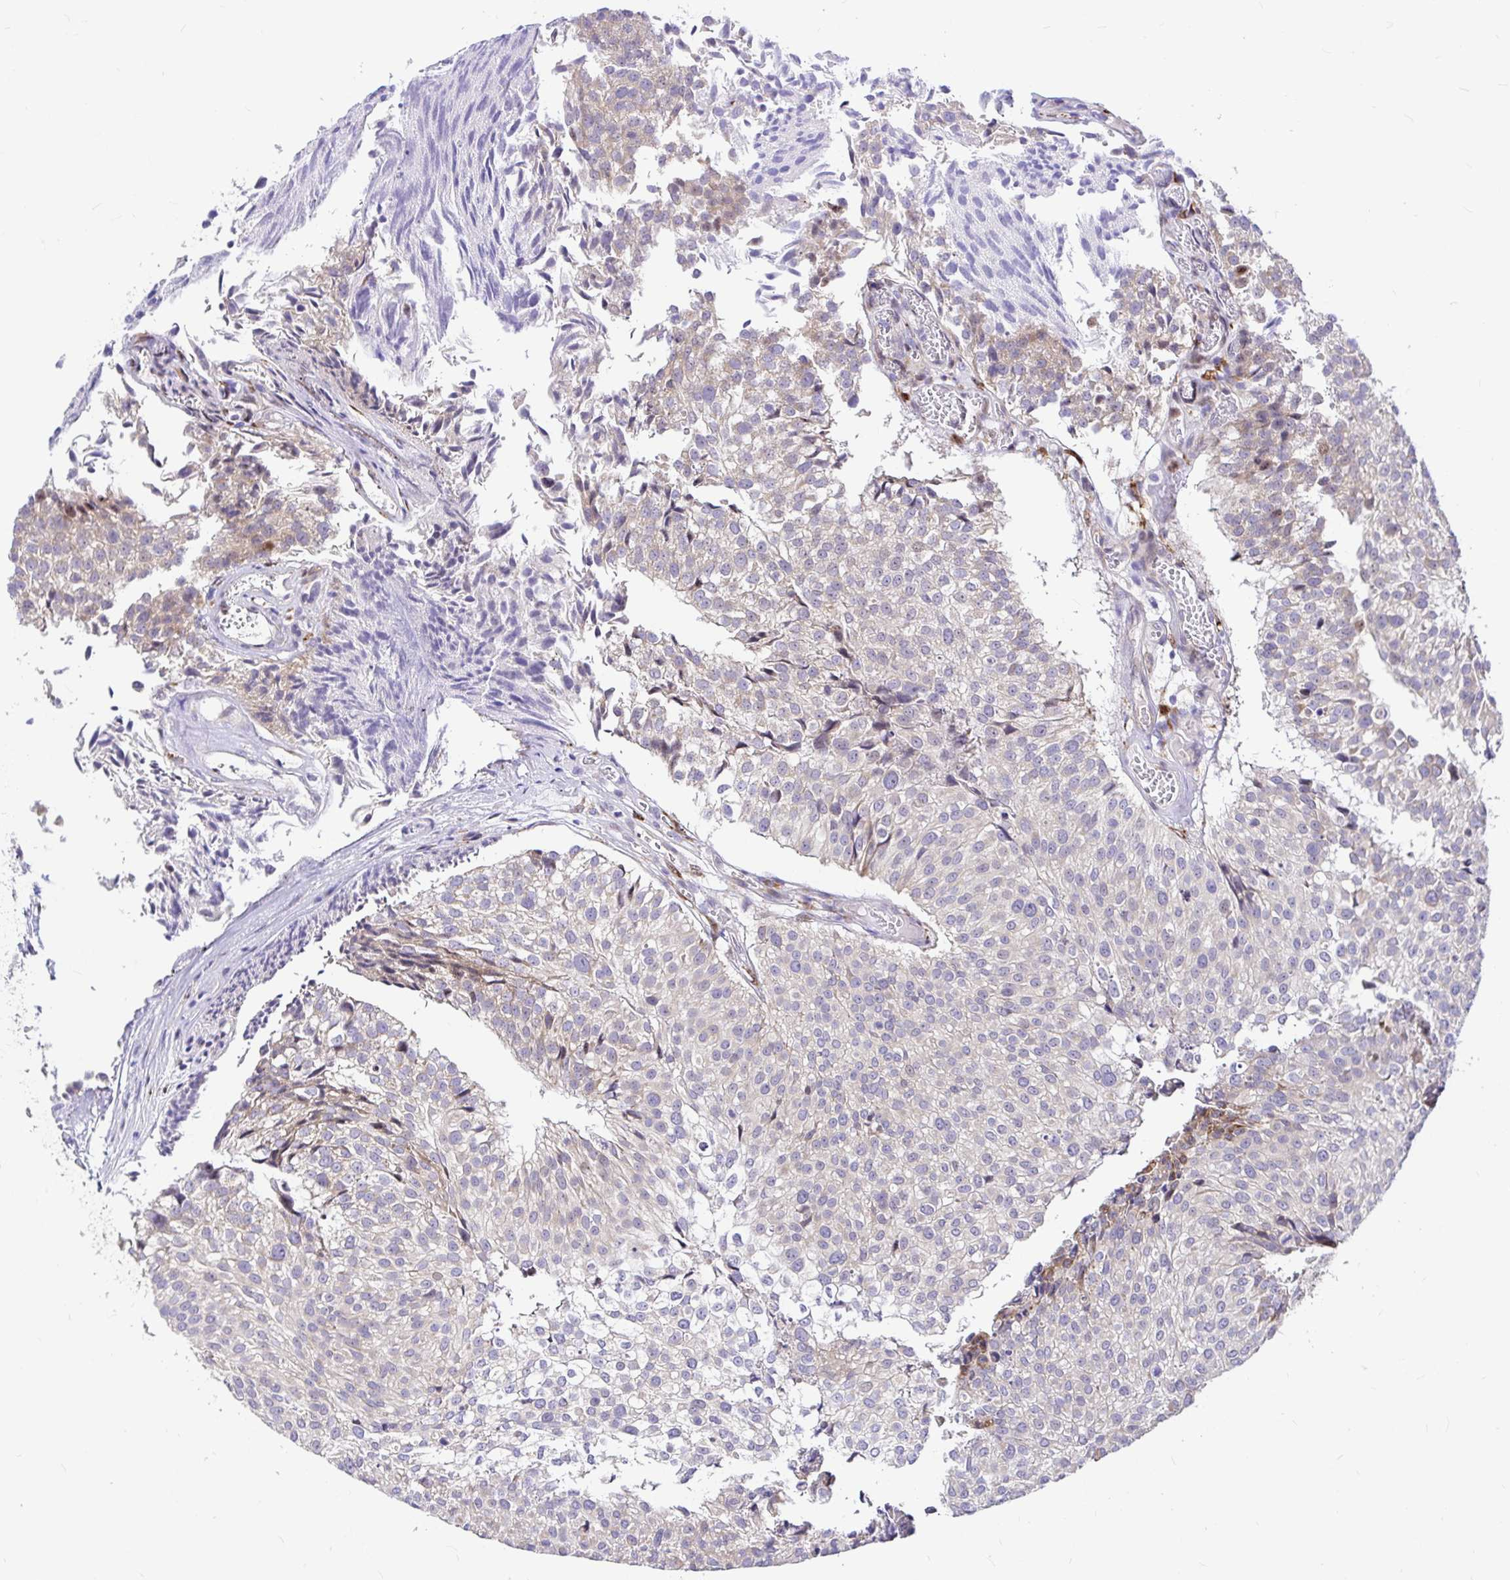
{"staining": {"intensity": "weak", "quantity": "25%-75%", "location": "cytoplasmic/membranous"}, "tissue": "urothelial cancer", "cell_type": "Tumor cells", "image_type": "cancer", "snomed": [{"axis": "morphology", "description": "Urothelial carcinoma, Low grade"}, {"axis": "topography", "description": "Urinary bladder"}], "caption": "Immunohistochemical staining of human urothelial cancer reveals low levels of weak cytoplasmic/membranous protein positivity in about 25%-75% of tumor cells. The staining was performed using DAB to visualize the protein expression in brown, while the nuclei were stained in blue with hematoxylin (Magnification: 20x).", "gene": "GABBR2", "patient": {"sex": "male", "age": 80}}